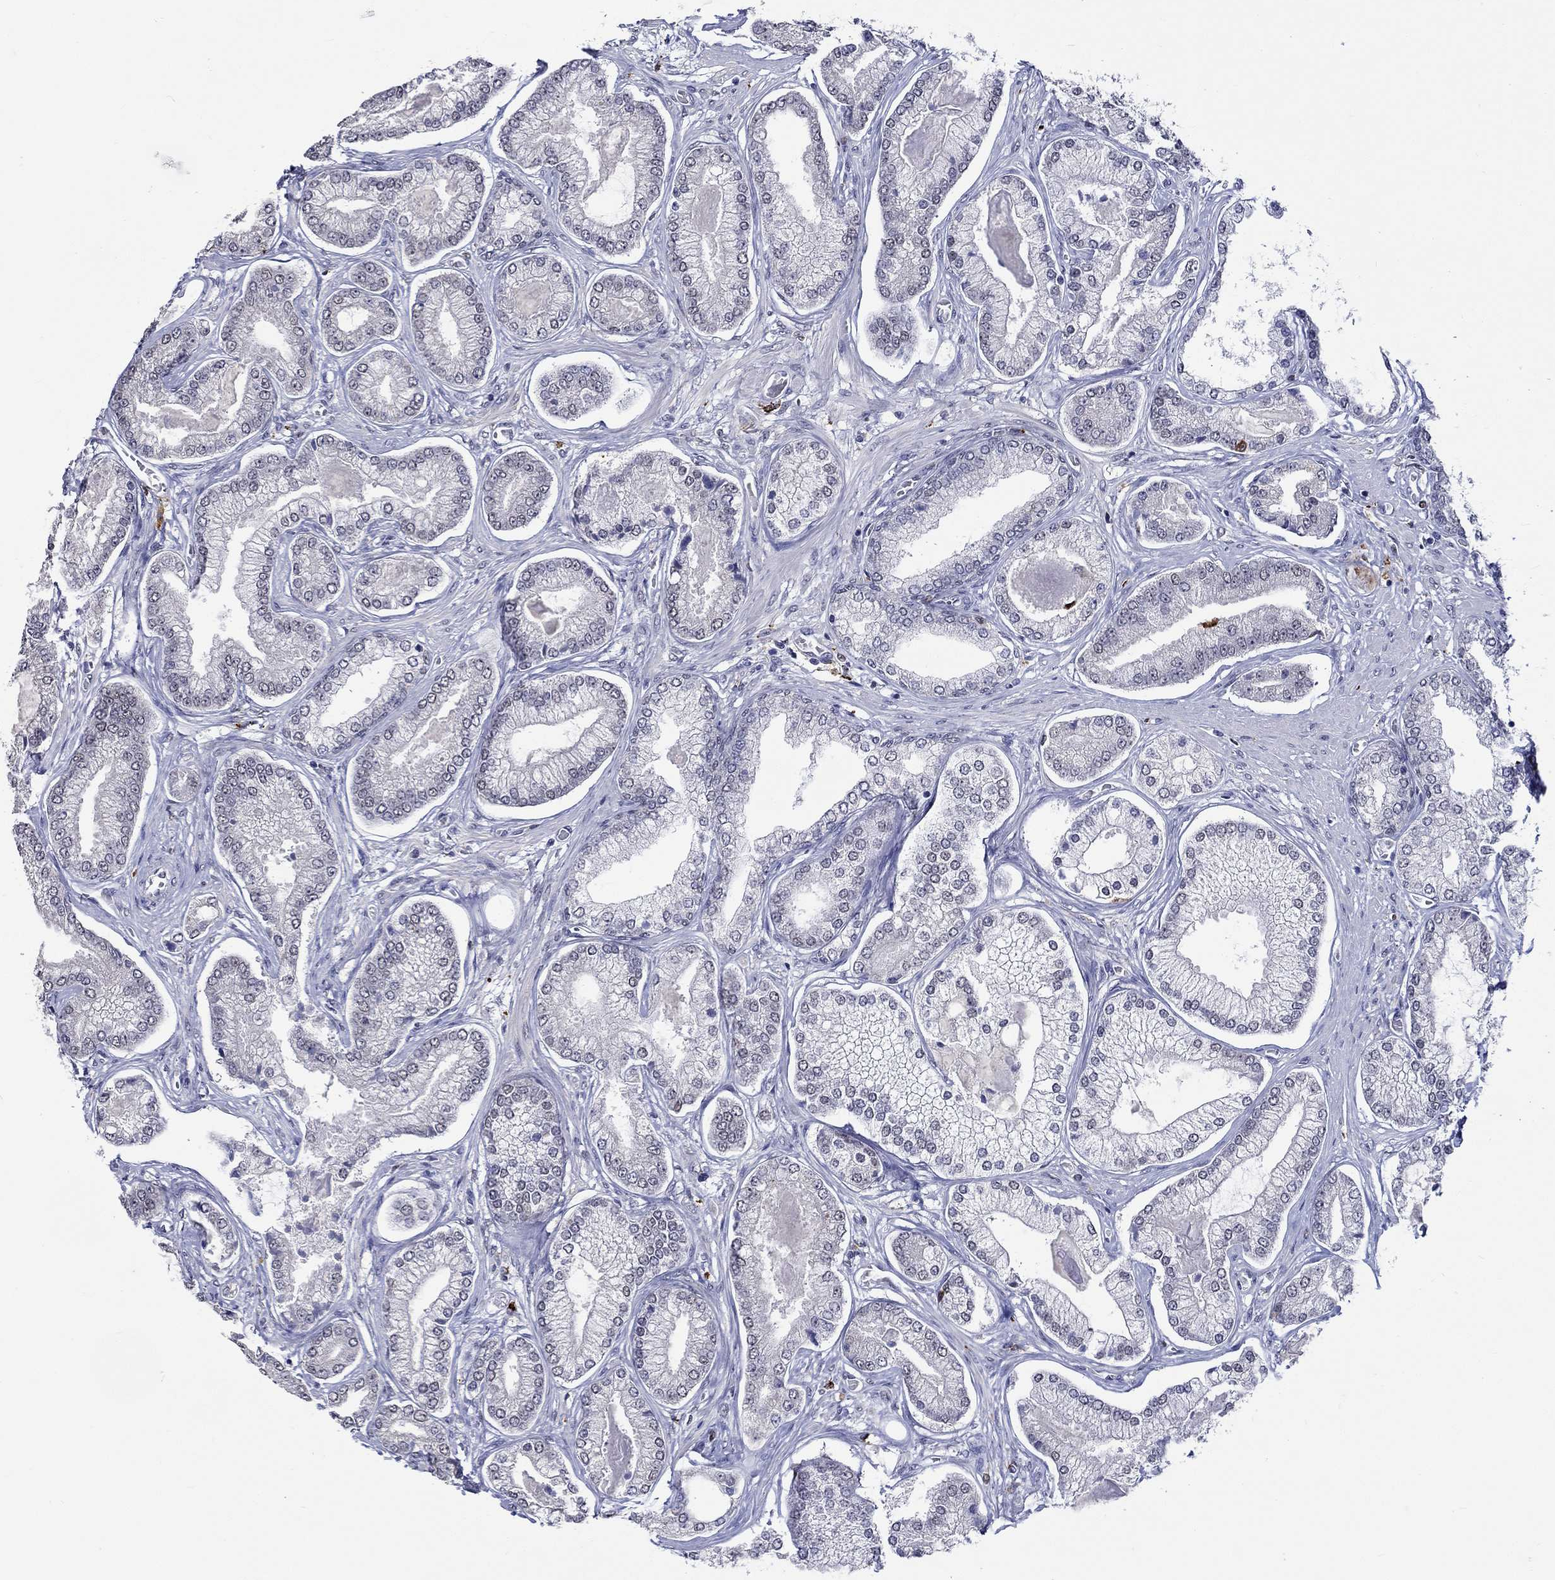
{"staining": {"intensity": "negative", "quantity": "none", "location": "none"}, "tissue": "prostate cancer", "cell_type": "Tumor cells", "image_type": "cancer", "snomed": [{"axis": "morphology", "description": "Adenocarcinoma, Low grade"}, {"axis": "topography", "description": "Prostate"}], "caption": "A histopathology image of prostate cancer stained for a protein demonstrates no brown staining in tumor cells. (Stains: DAB immunohistochemistry with hematoxylin counter stain, Microscopy: brightfield microscopy at high magnification).", "gene": "GATA2", "patient": {"sex": "male", "age": 57}}